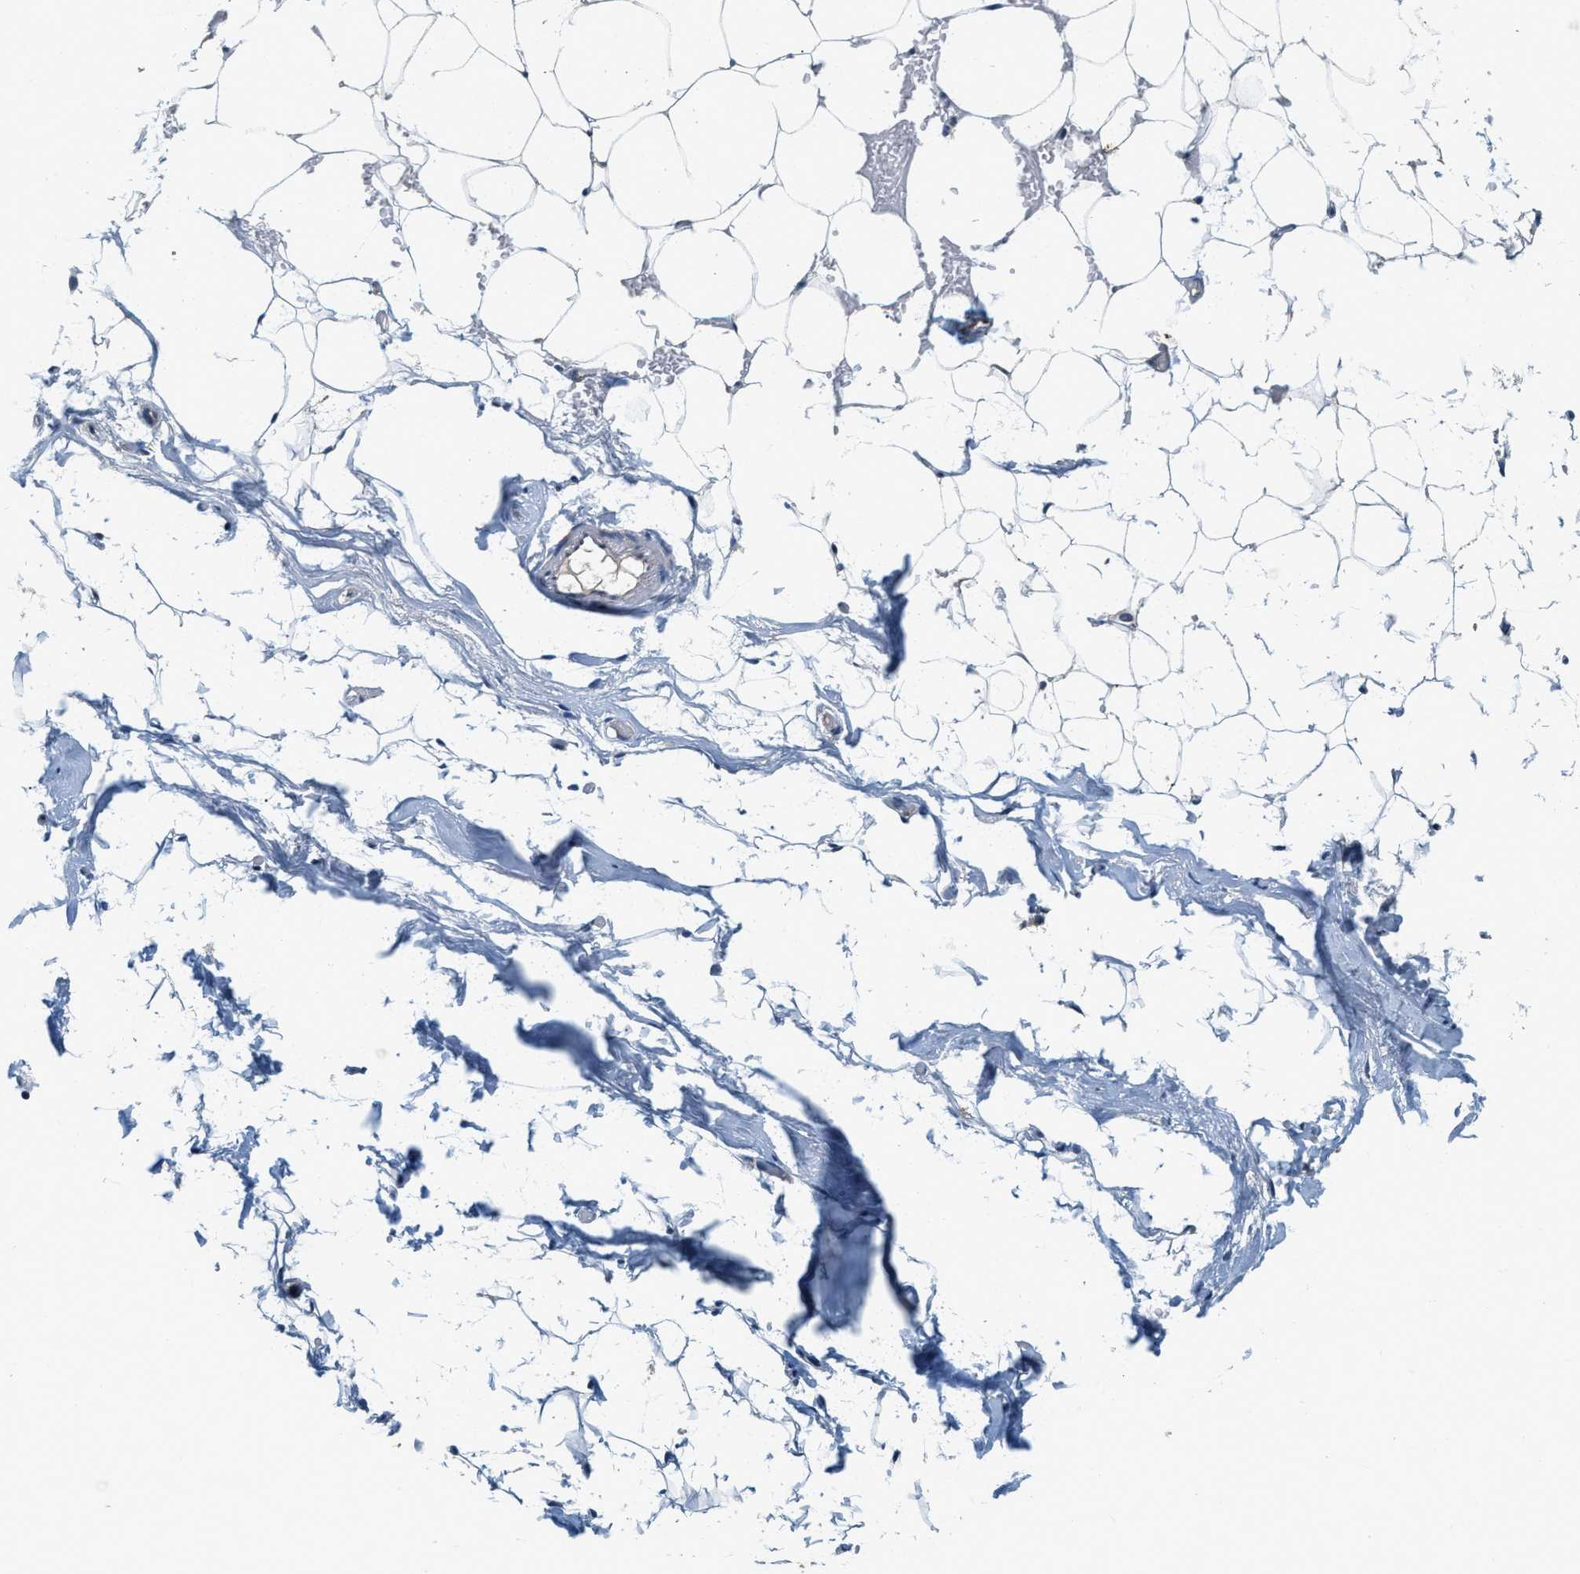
{"staining": {"intensity": "negative", "quantity": "none", "location": "none"}, "tissue": "adipose tissue", "cell_type": "Adipocytes", "image_type": "normal", "snomed": [{"axis": "morphology", "description": "Normal tissue, NOS"}, {"axis": "topography", "description": "Breast"}, {"axis": "topography", "description": "Soft tissue"}], "caption": "A high-resolution histopathology image shows IHC staining of unremarkable adipose tissue, which exhibits no significant staining in adipocytes. Nuclei are stained in blue.", "gene": "YAE1", "patient": {"sex": "female", "age": 75}}